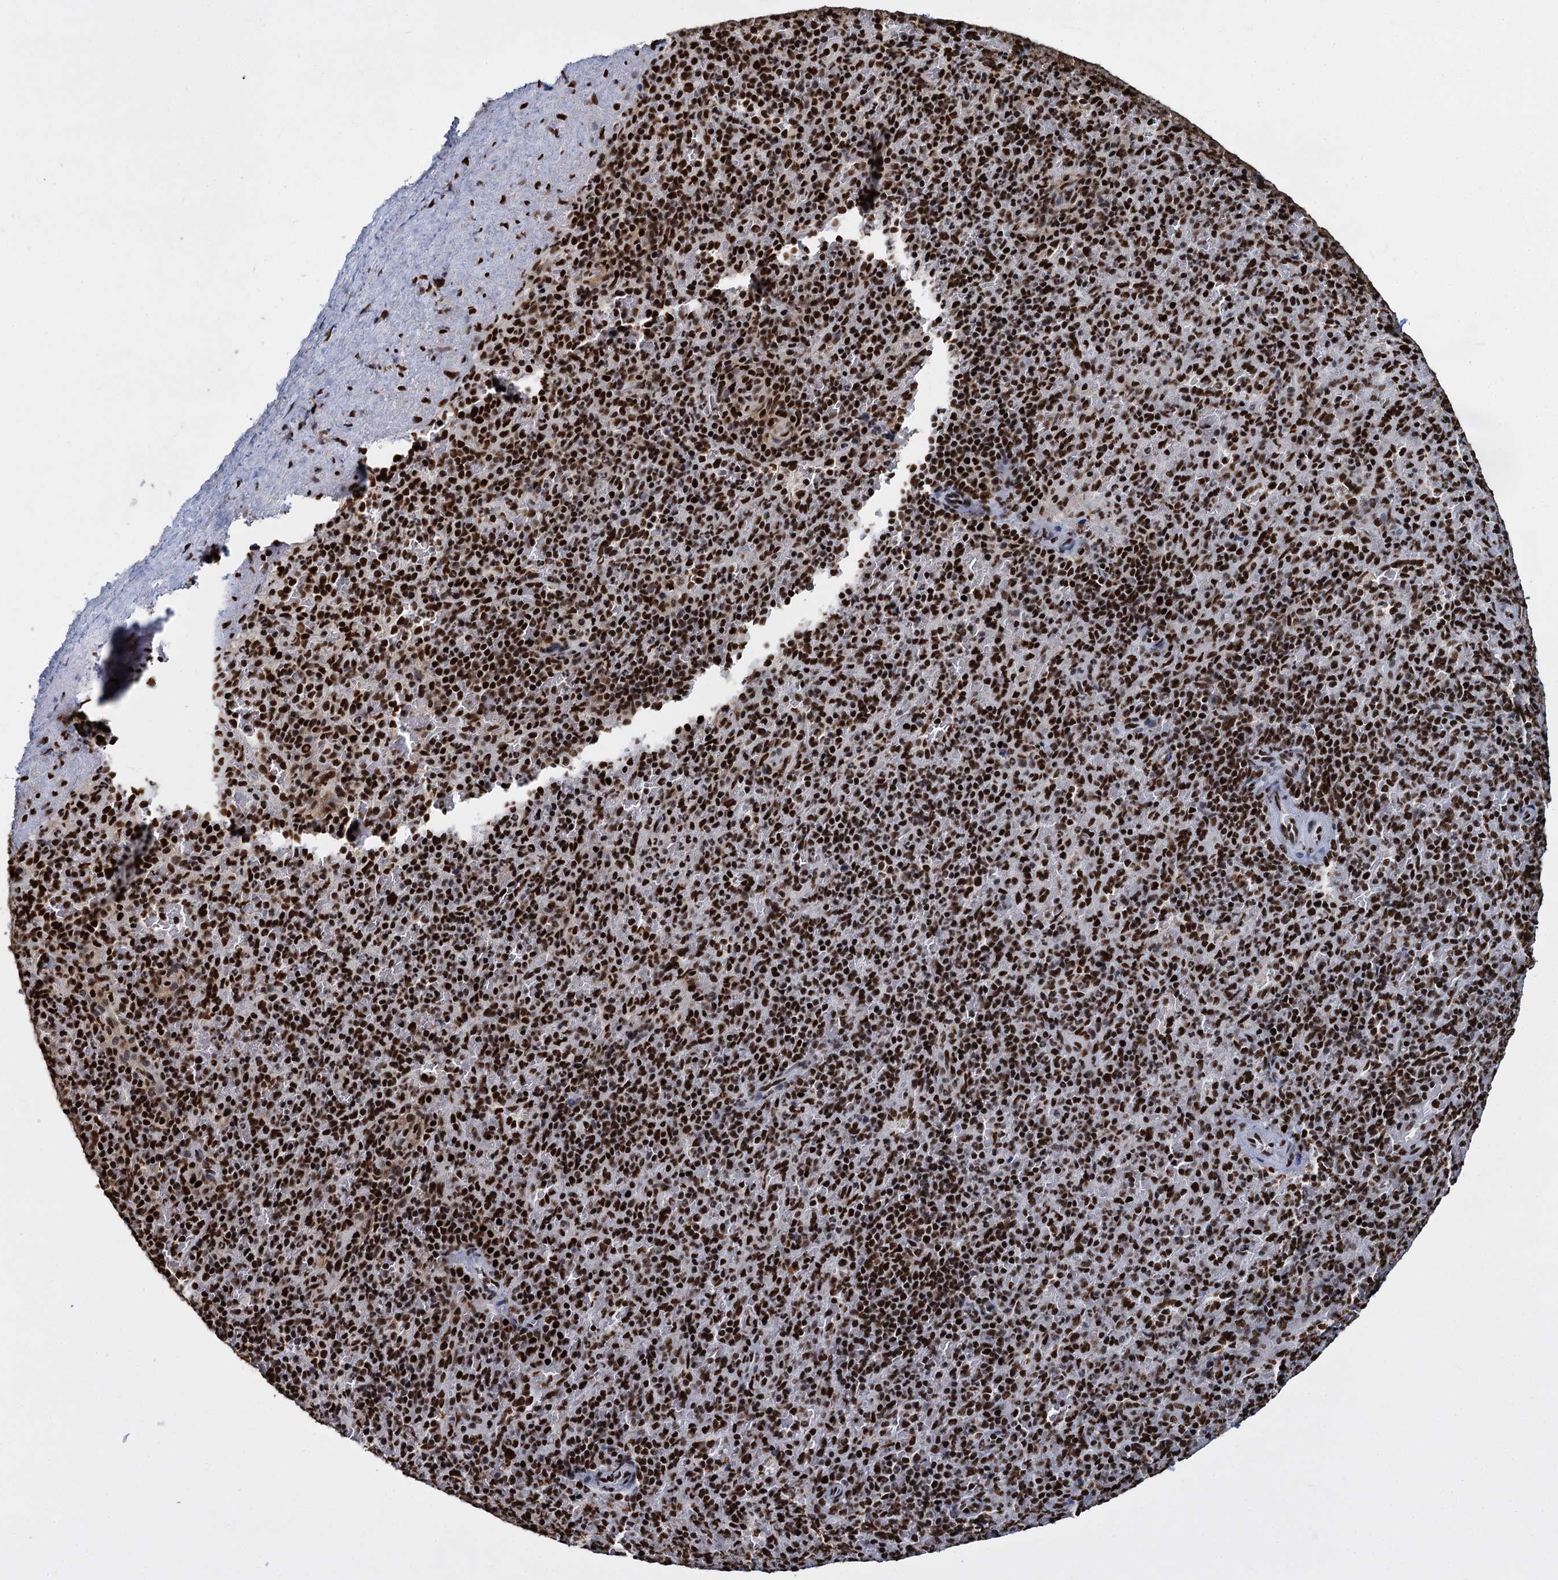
{"staining": {"intensity": "strong", "quantity": ">75%", "location": "nuclear"}, "tissue": "spleen", "cell_type": "Cells in red pulp", "image_type": "normal", "snomed": [{"axis": "morphology", "description": "Normal tissue, NOS"}, {"axis": "topography", "description": "Spleen"}], "caption": "Immunohistochemistry (IHC) image of normal spleen: spleen stained using immunohistochemistry (IHC) exhibits high levels of strong protein expression localized specifically in the nuclear of cells in red pulp, appearing as a nuclear brown color.", "gene": "DCPS", "patient": {"sex": "male", "age": 82}}